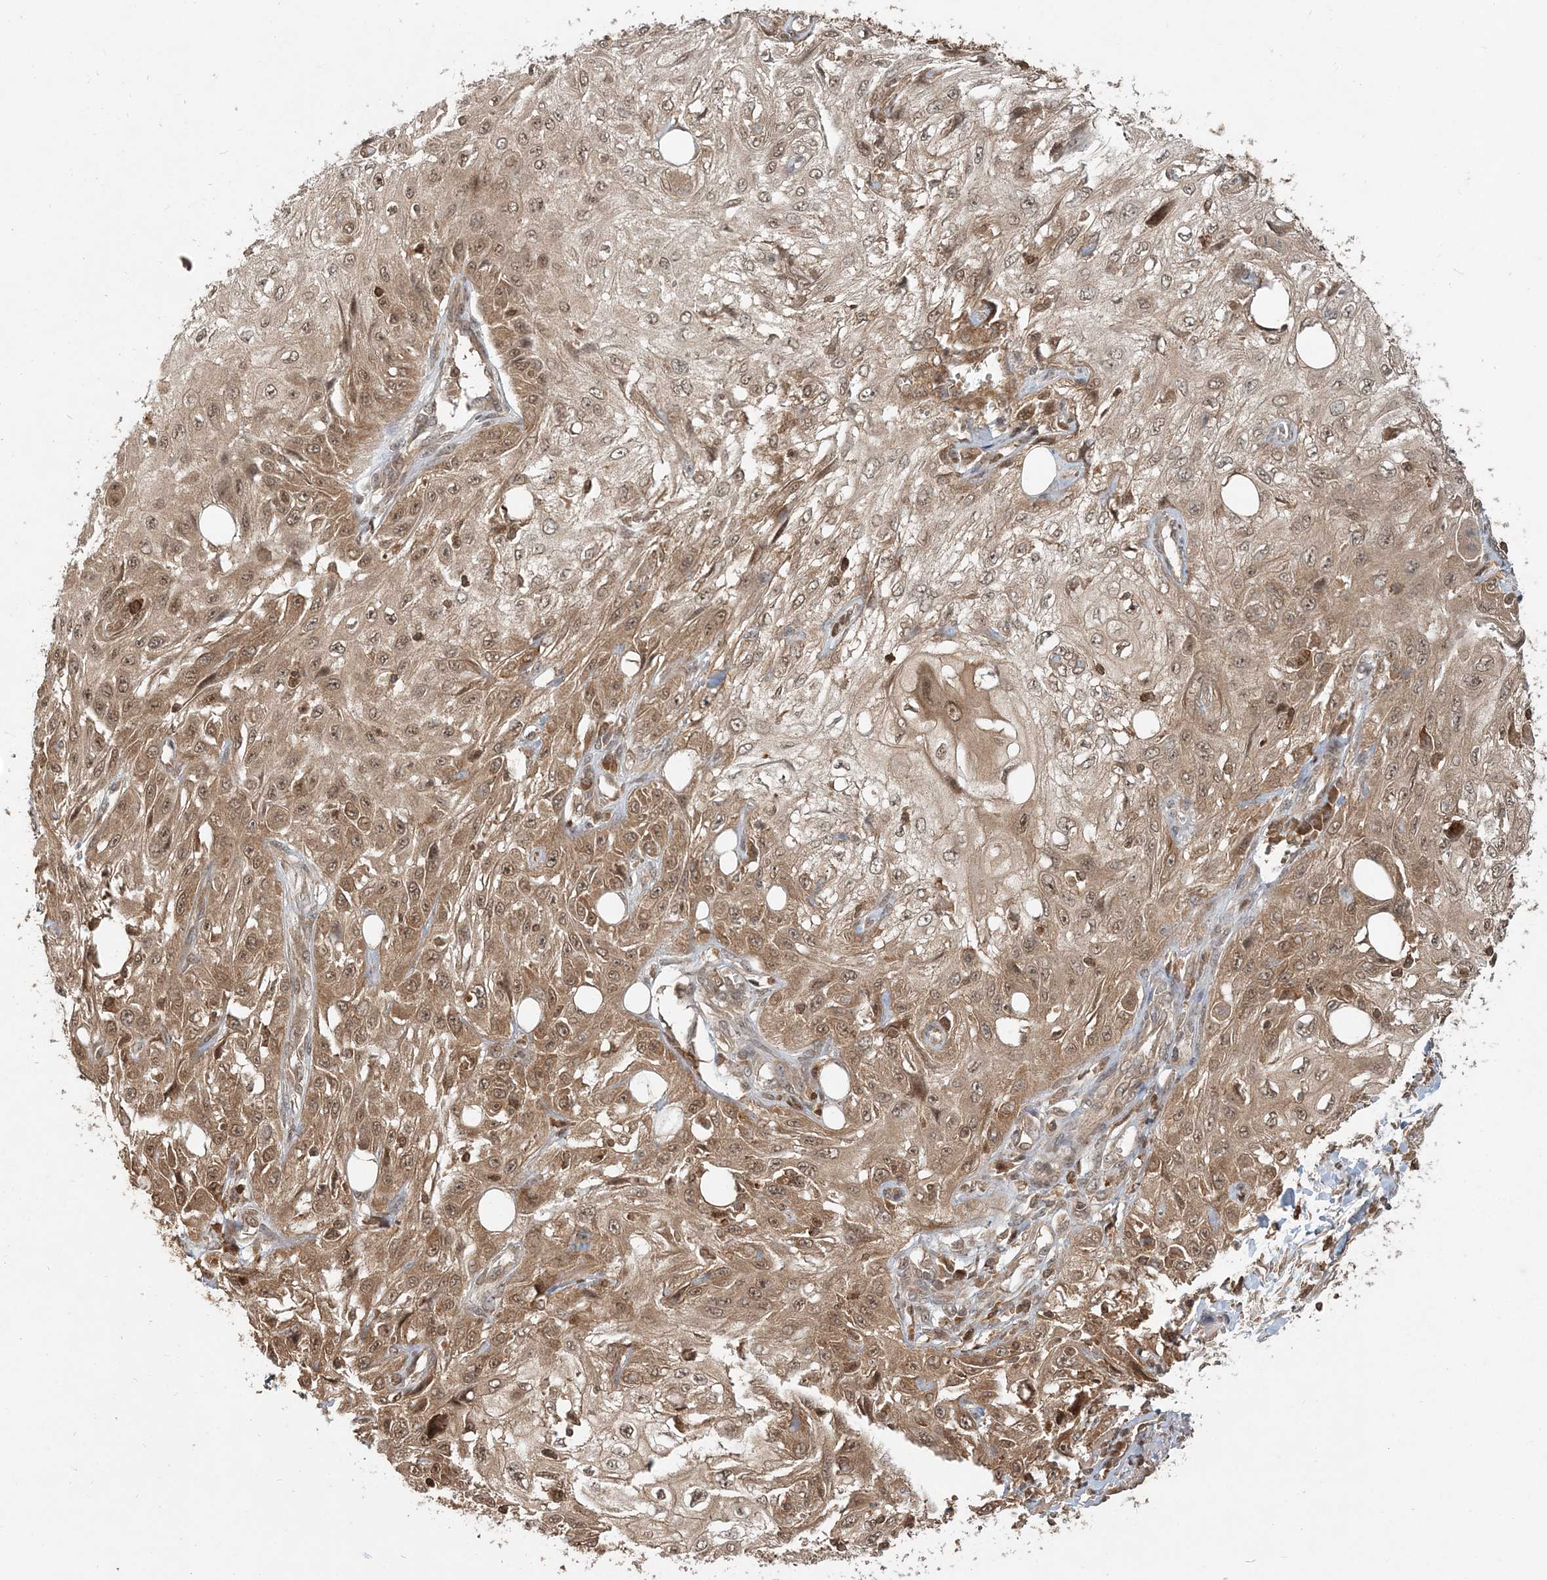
{"staining": {"intensity": "moderate", "quantity": ">75%", "location": "cytoplasmic/membranous,nuclear"}, "tissue": "skin cancer", "cell_type": "Tumor cells", "image_type": "cancer", "snomed": [{"axis": "morphology", "description": "Squamous cell carcinoma, NOS"}, {"axis": "topography", "description": "Skin"}], "caption": "This histopathology image shows skin squamous cell carcinoma stained with IHC to label a protein in brown. The cytoplasmic/membranous and nuclear of tumor cells show moderate positivity for the protein. Nuclei are counter-stained blue.", "gene": "CAB39", "patient": {"sex": "male", "age": 75}}